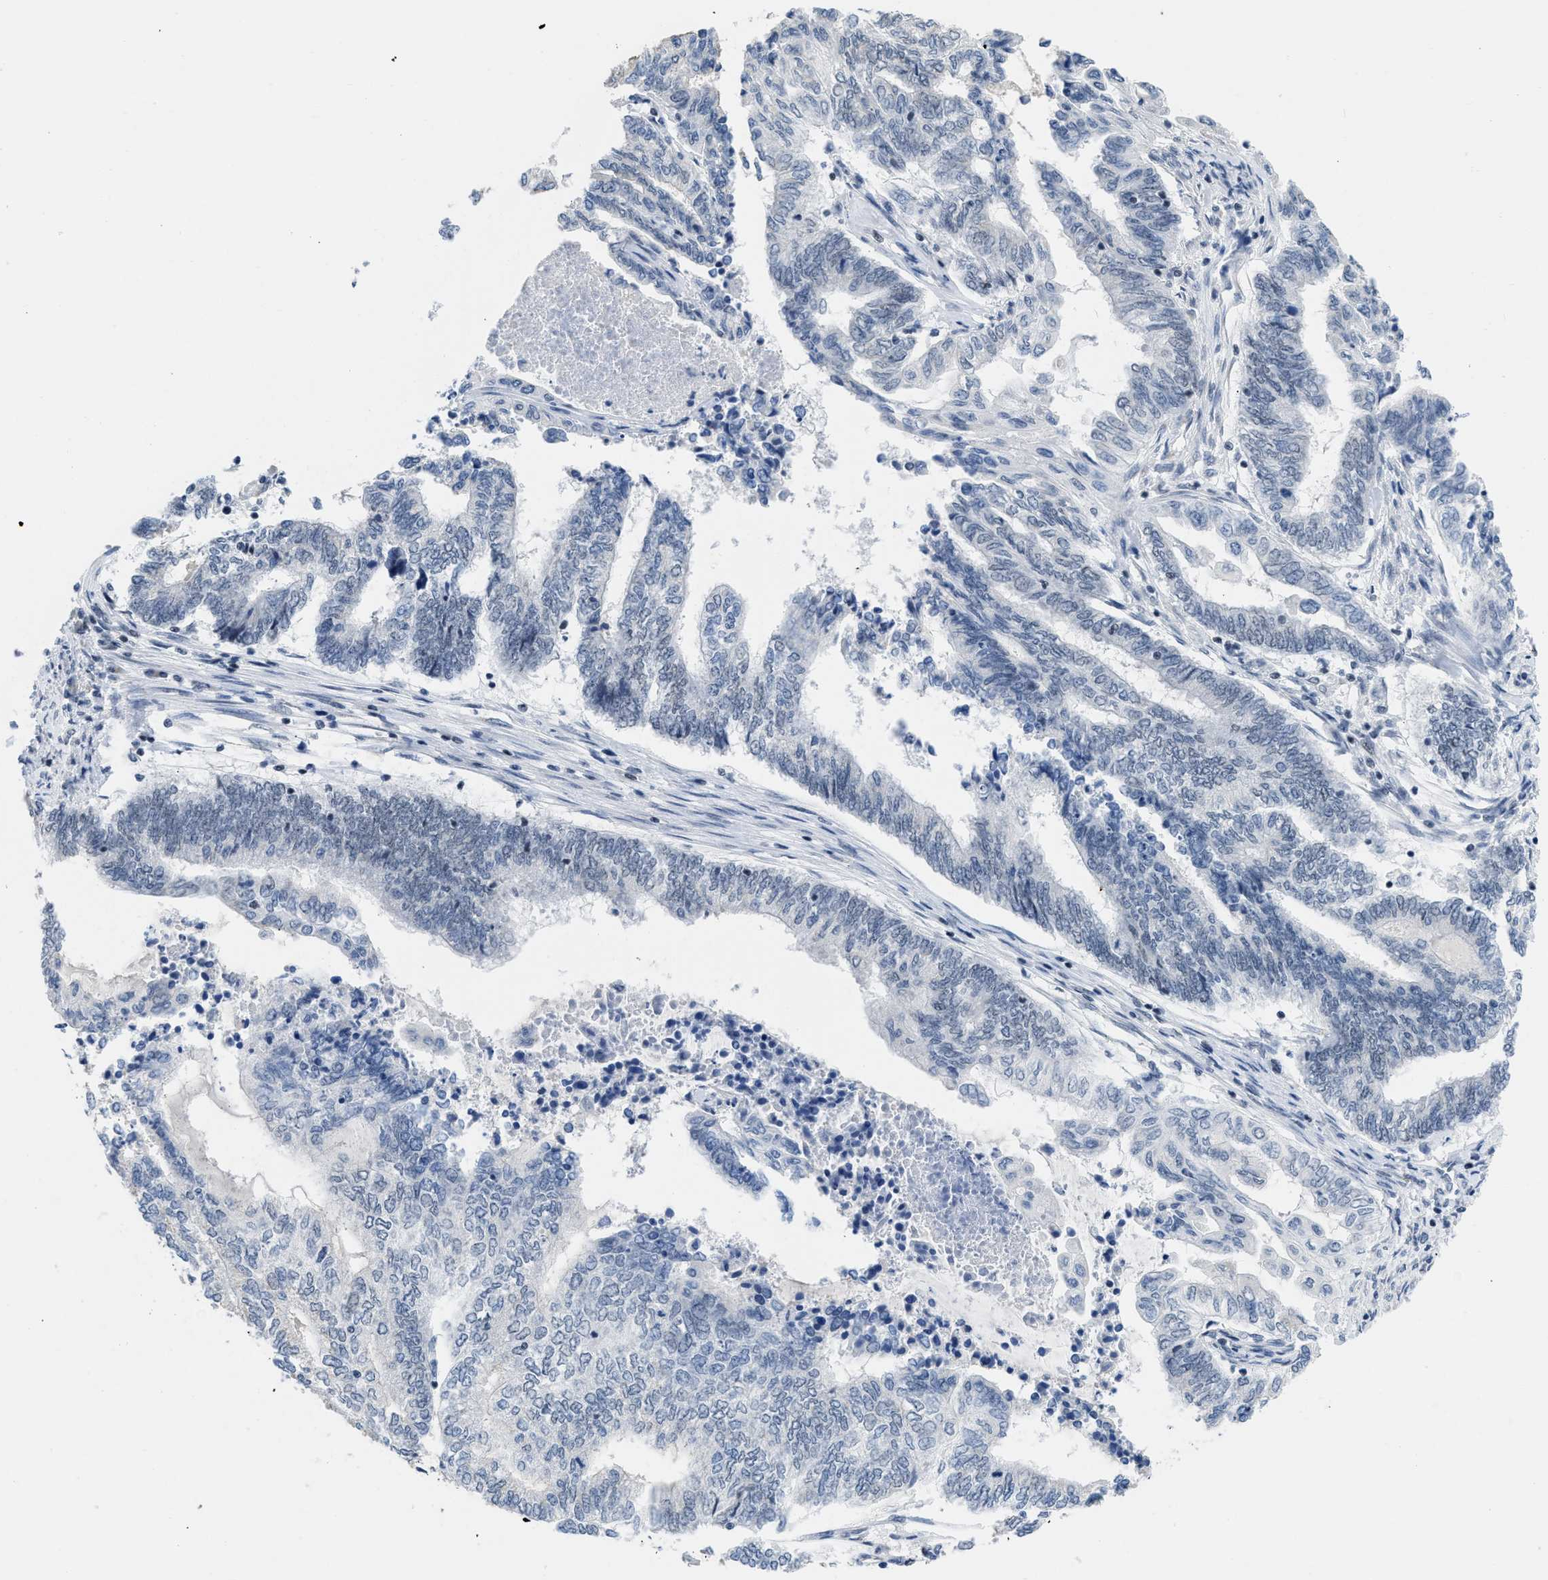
{"staining": {"intensity": "negative", "quantity": "none", "location": "none"}, "tissue": "endometrial cancer", "cell_type": "Tumor cells", "image_type": "cancer", "snomed": [{"axis": "morphology", "description": "Adenocarcinoma, NOS"}, {"axis": "topography", "description": "Uterus"}, {"axis": "topography", "description": "Endometrium"}], "caption": "This is an immunohistochemistry image of human adenocarcinoma (endometrial). There is no staining in tumor cells.", "gene": "TERF2IP", "patient": {"sex": "female", "age": 70}}